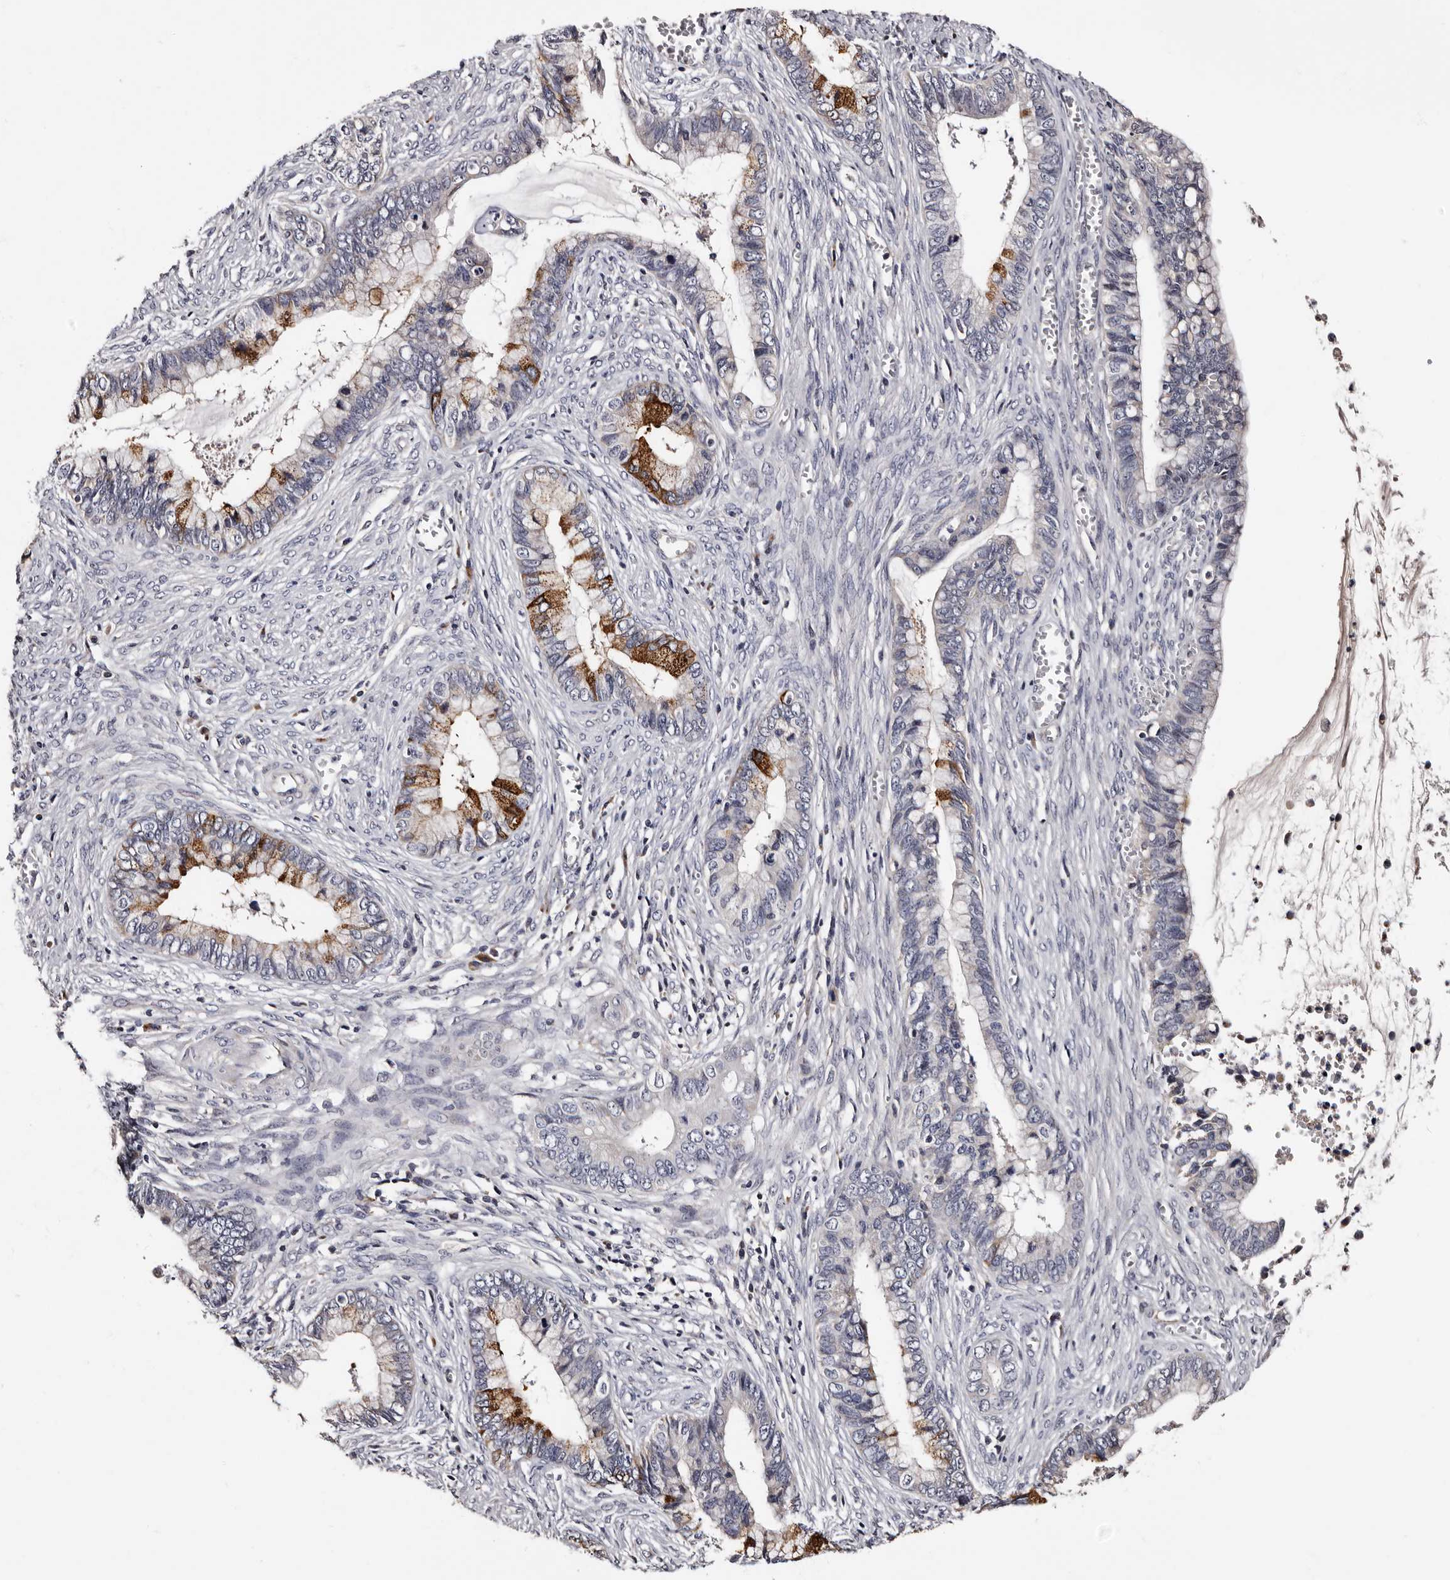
{"staining": {"intensity": "moderate", "quantity": "<25%", "location": "cytoplasmic/membranous"}, "tissue": "cervical cancer", "cell_type": "Tumor cells", "image_type": "cancer", "snomed": [{"axis": "morphology", "description": "Adenocarcinoma, NOS"}, {"axis": "topography", "description": "Cervix"}], "caption": "Protein staining of cervical cancer (adenocarcinoma) tissue shows moderate cytoplasmic/membranous staining in approximately <25% of tumor cells.", "gene": "TAF4B", "patient": {"sex": "female", "age": 44}}